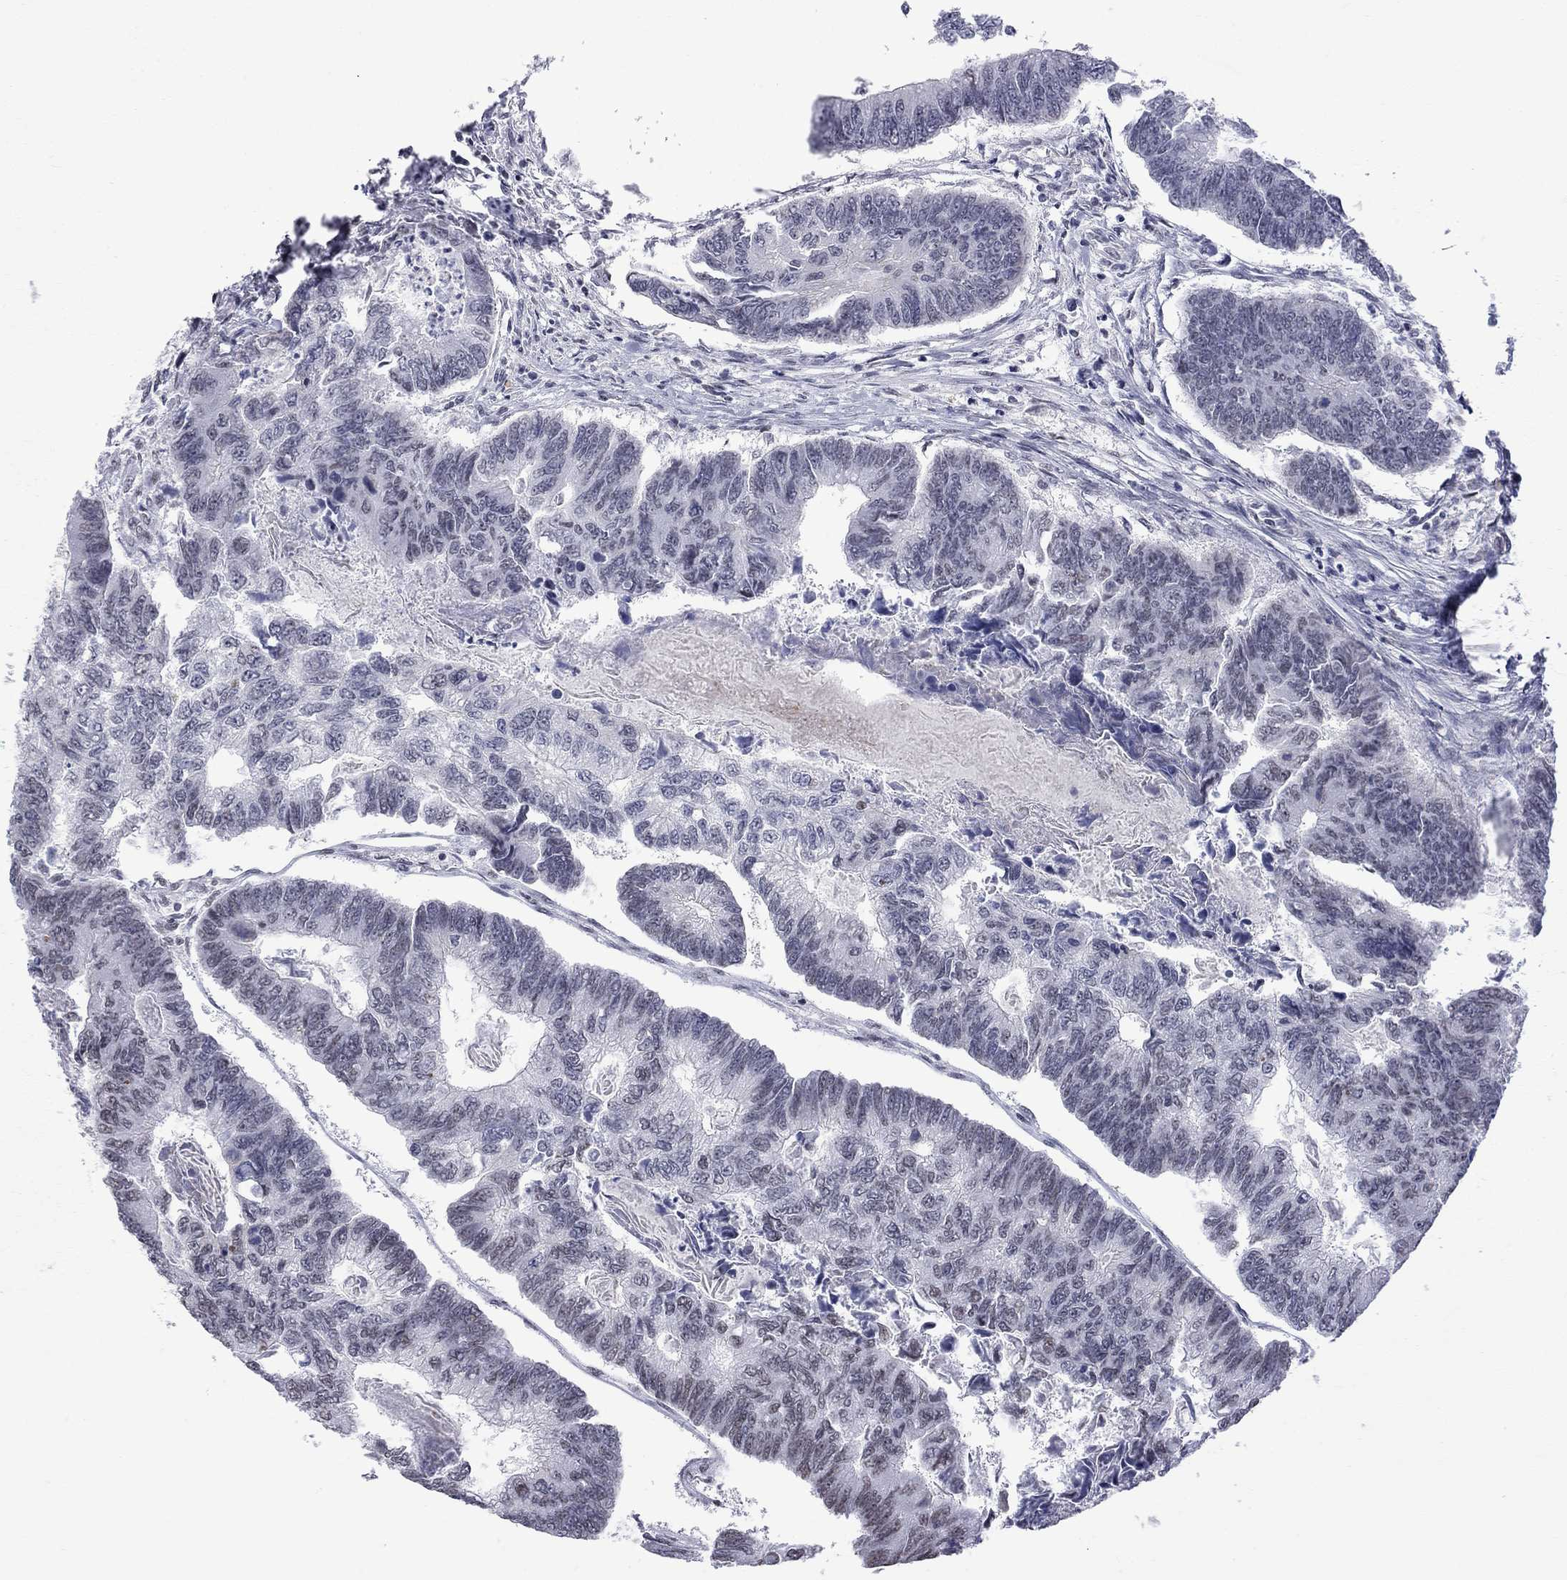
{"staining": {"intensity": "negative", "quantity": "none", "location": "none"}, "tissue": "colorectal cancer", "cell_type": "Tumor cells", "image_type": "cancer", "snomed": [{"axis": "morphology", "description": "Adenocarcinoma, NOS"}, {"axis": "topography", "description": "Colon"}], "caption": "The photomicrograph exhibits no significant expression in tumor cells of colorectal cancer.", "gene": "RFWD3", "patient": {"sex": "female", "age": 65}}